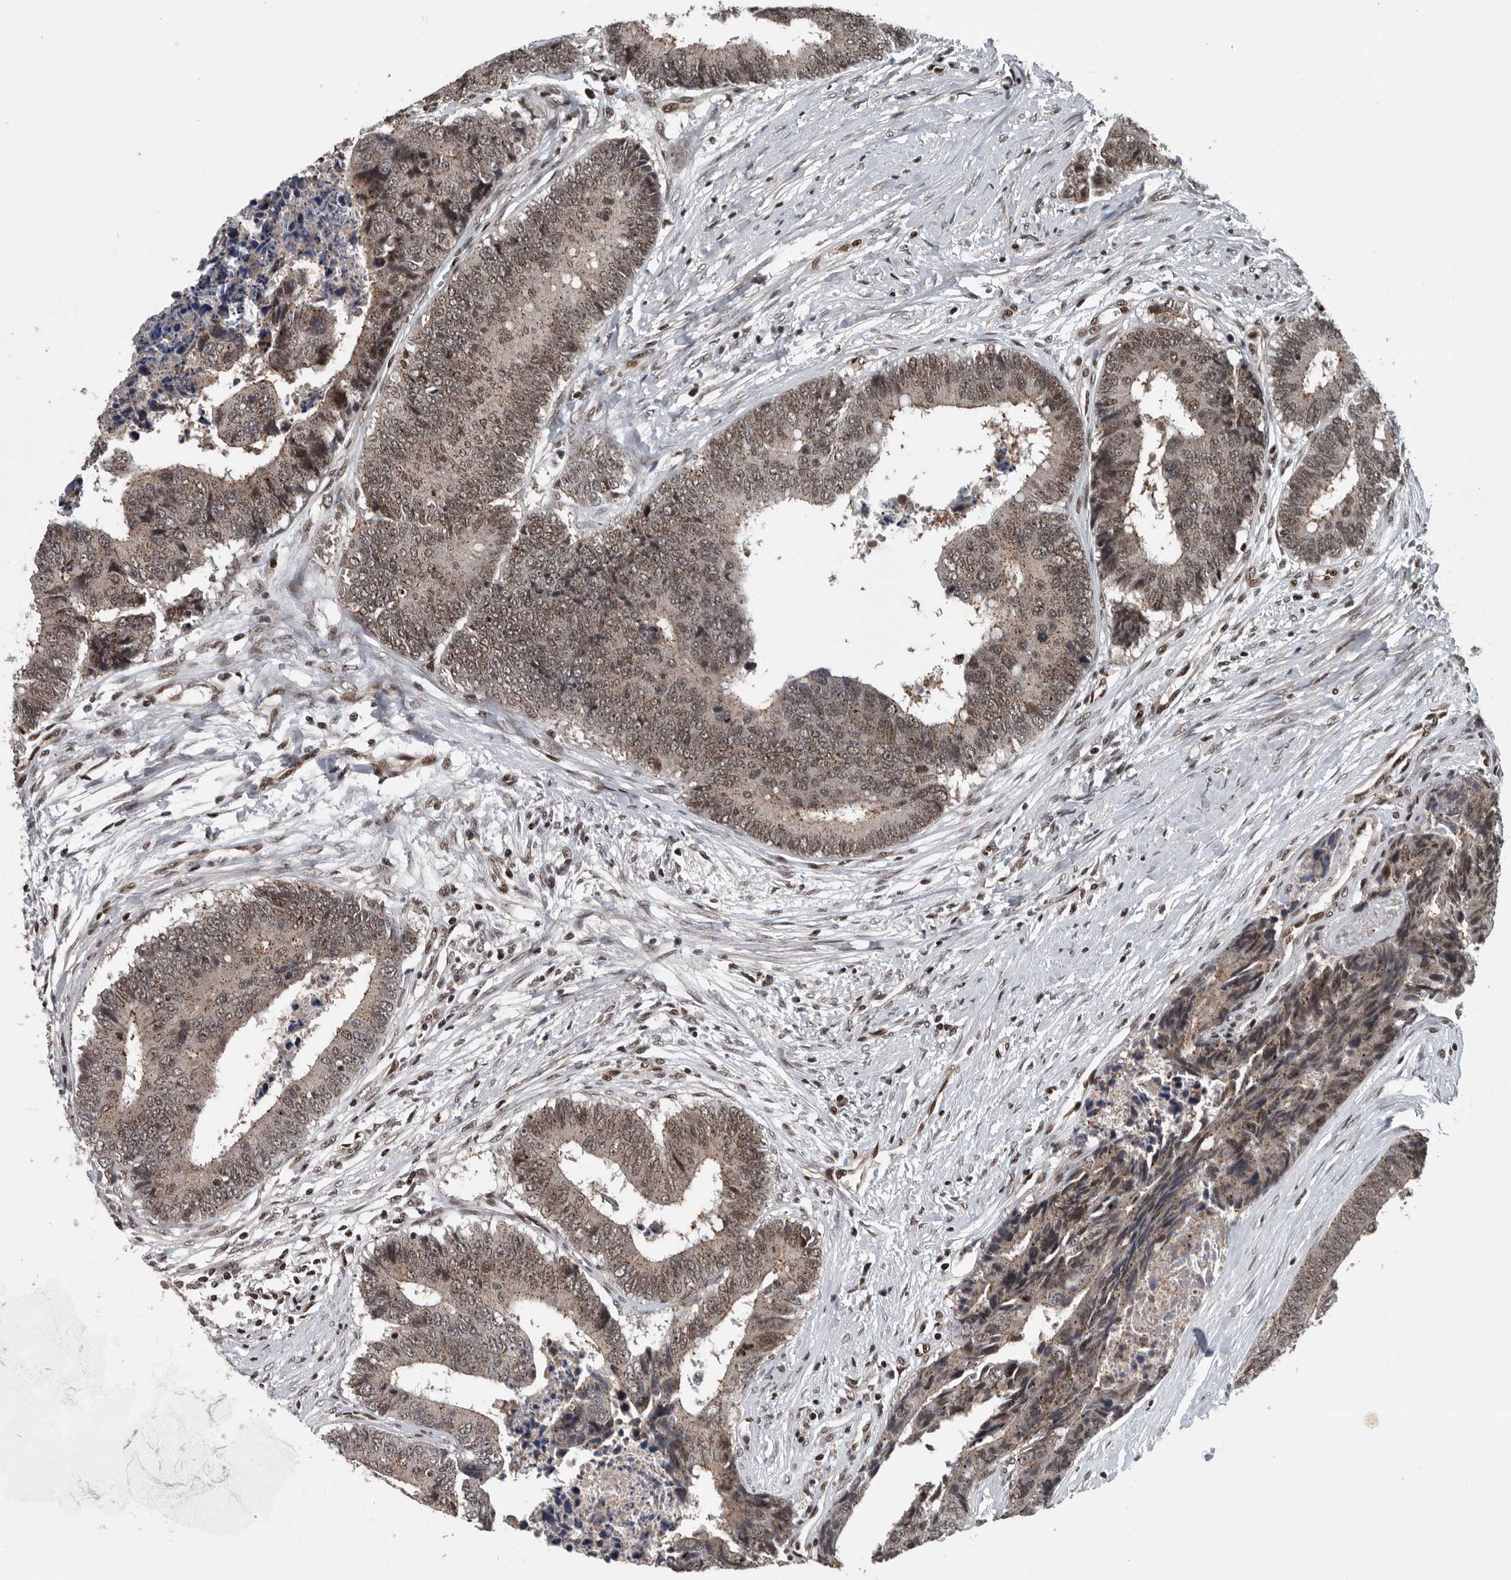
{"staining": {"intensity": "weak", "quantity": ">75%", "location": "cytoplasmic/membranous,nuclear"}, "tissue": "colorectal cancer", "cell_type": "Tumor cells", "image_type": "cancer", "snomed": [{"axis": "morphology", "description": "Adenocarcinoma, NOS"}, {"axis": "topography", "description": "Rectum"}], "caption": "Protein staining exhibits weak cytoplasmic/membranous and nuclear staining in about >75% of tumor cells in colorectal cancer (adenocarcinoma).", "gene": "SENP7", "patient": {"sex": "male", "age": 84}}